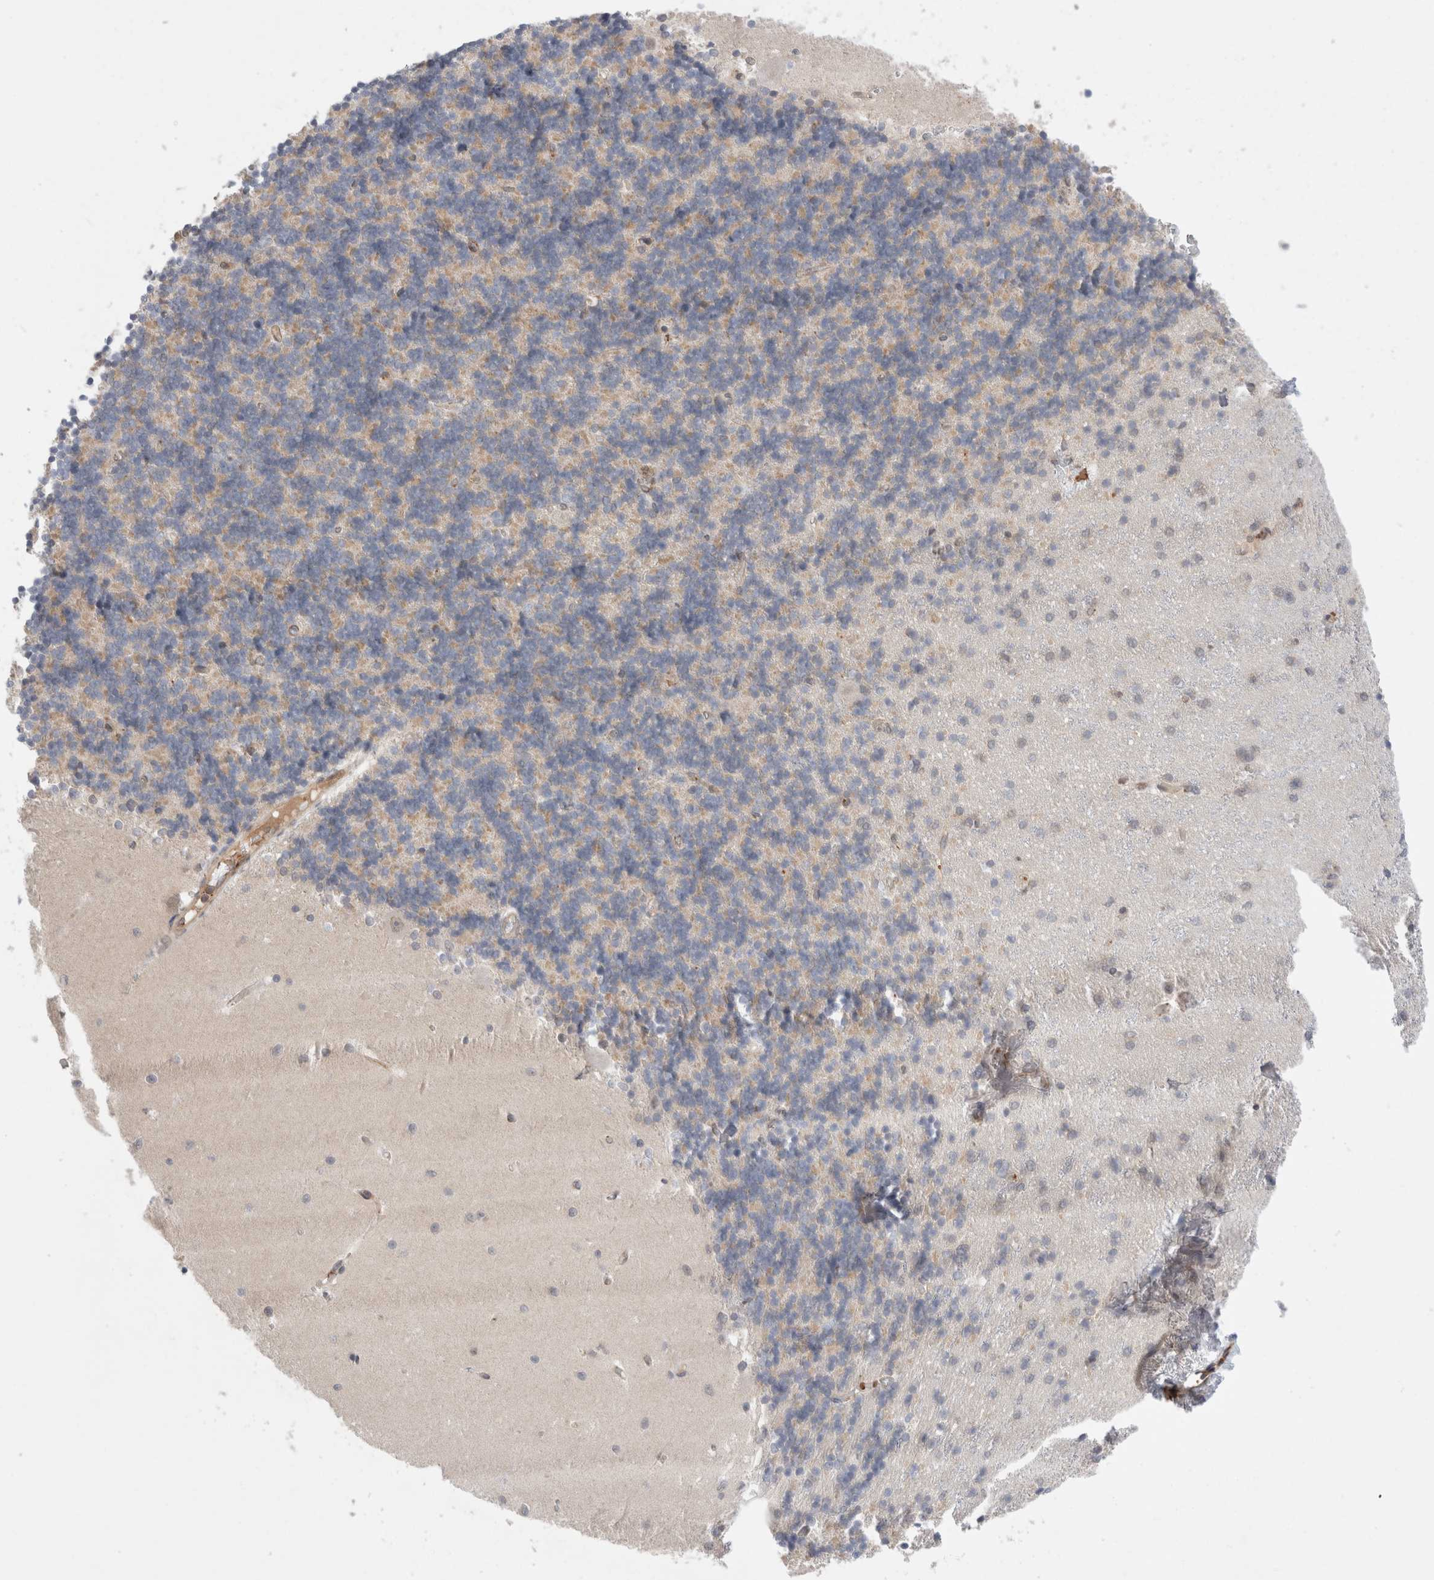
{"staining": {"intensity": "weak", "quantity": "25%-75%", "location": "cytoplasmic/membranous"}, "tissue": "cerebellum", "cell_type": "Cells in granular layer", "image_type": "normal", "snomed": [{"axis": "morphology", "description": "Normal tissue, NOS"}, {"axis": "topography", "description": "Cerebellum"}], "caption": "Human cerebellum stained for a protein (brown) reveals weak cytoplasmic/membranous positive expression in about 25%-75% of cells in granular layer.", "gene": "NFKB1", "patient": {"sex": "male", "age": 37}}